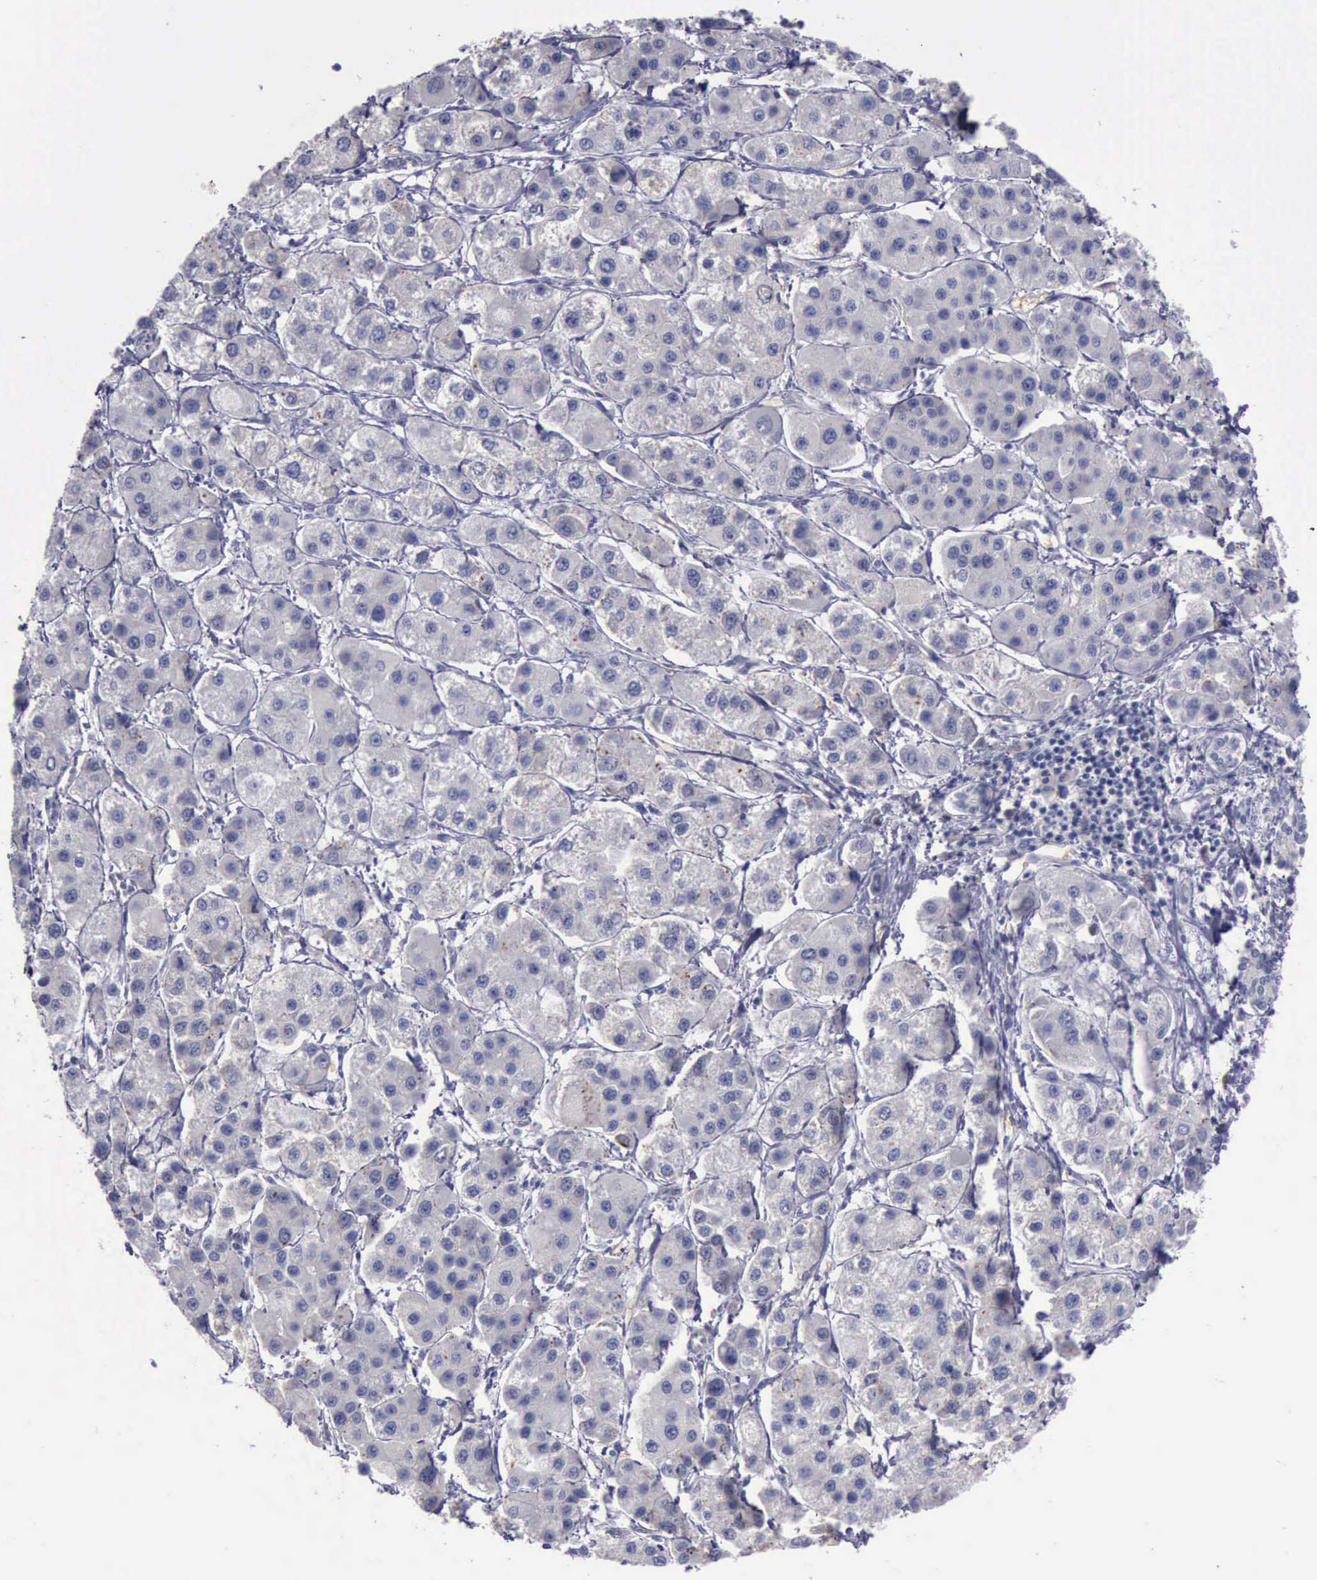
{"staining": {"intensity": "negative", "quantity": "none", "location": "none"}, "tissue": "liver cancer", "cell_type": "Tumor cells", "image_type": "cancer", "snomed": [{"axis": "morphology", "description": "Carcinoma, Hepatocellular, NOS"}, {"axis": "topography", "description": "Liver"}], "caption": "This is a image of immunohistochemistry (IHC) staining of liver cancer, which shows no expression in tumor cells.", "gene": "CEP128", "patient": {"sex": "female", "age": 85}}